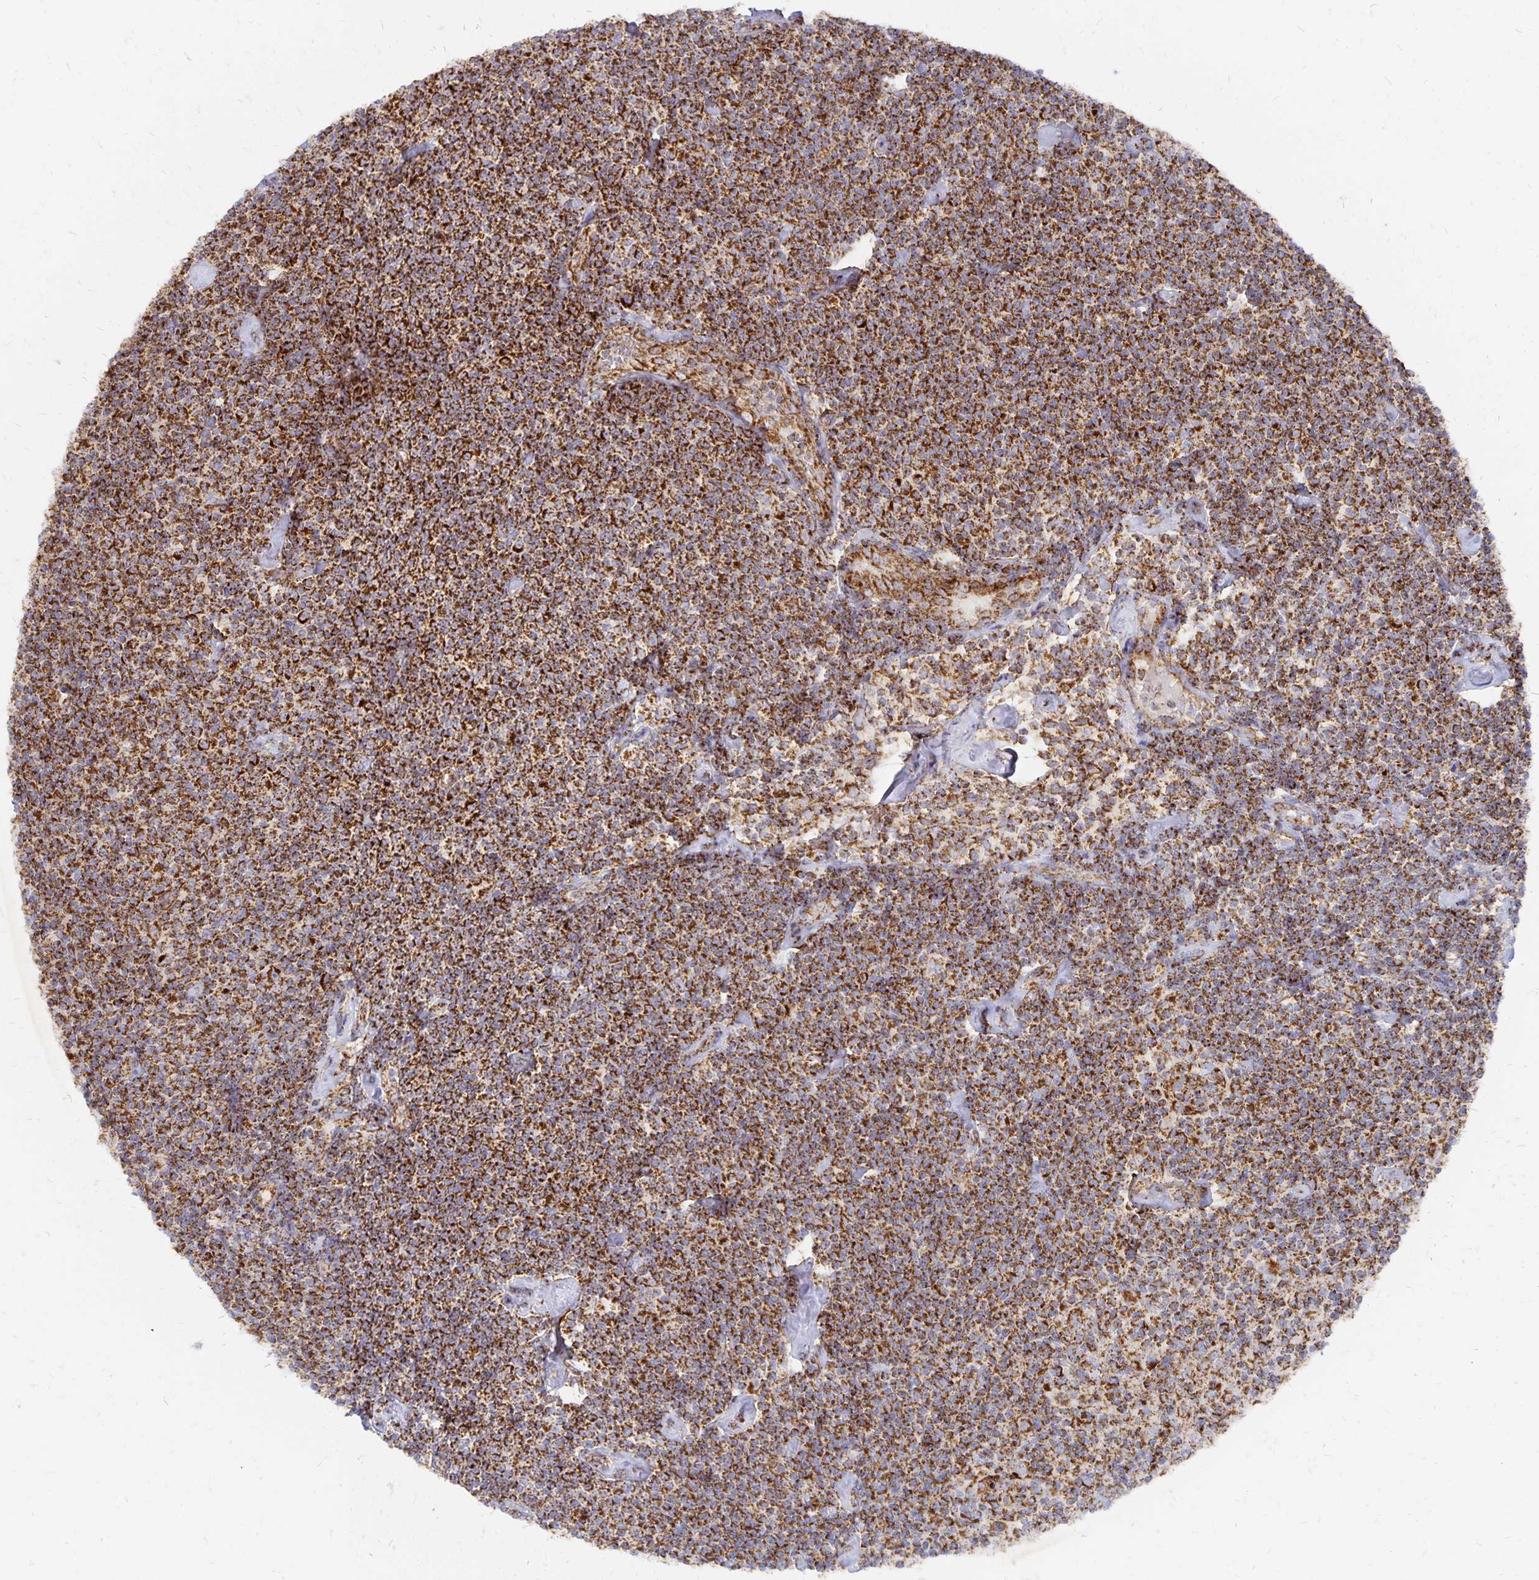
{"staining": {"intensity": "strong", "quantity": ">75%", "location": "cytoplasmic/membranous"}, "tissue": "lymphoma", "cell_type": "Tumor cells", "image_type": "cancer", "snomed": [{"axis": "morphology", "description": "Malignant lymphoma, non-Hodgkin's type, Low grade"}, {"axis": "topography", "description": "Lymph node"}], "caption": "A histopathology image of lymphoma stained for a protein displays strong cytoplasmic/membranous brown staining in tumor cells. Immunohistochemistry (ihc) stains the protein in brown and the nuclei are stained blue.", "gene": "STOML2", "patient": {"sex": "male", "age": 81}}